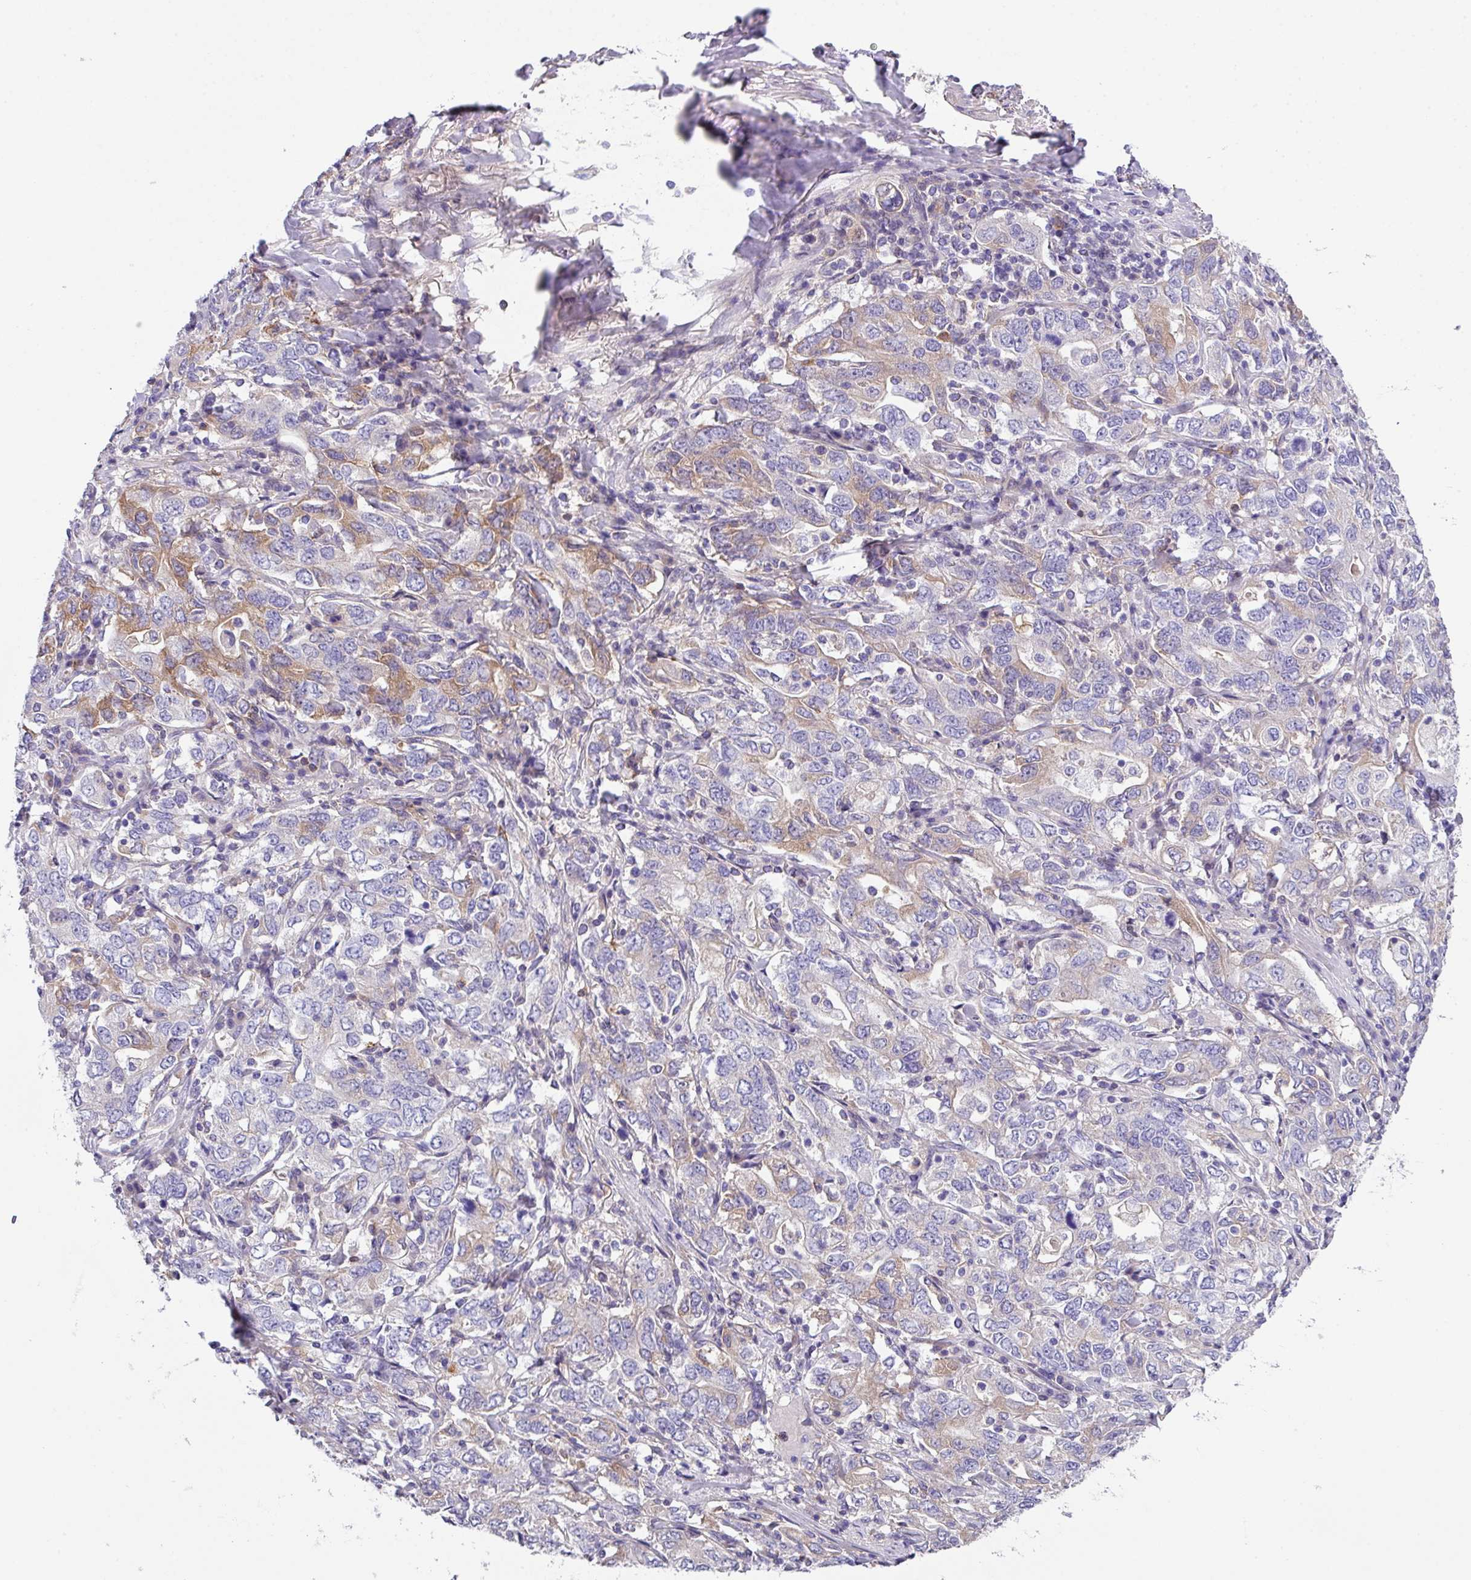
{"staining": {"intensity": "moderate", "quantity": "<25%", "location": "cytoplasmic/membranous"}, "tissue": "stomach cancer", "cell_type": "Tumor cells", "image_type": "cancer", "snomed": [{"axis": "morphology", "description": "Adenocarcinoma, NOS"}, {"axis": "topography", "description": "Stomach, upper"}, {"axis": "topography", "description": "Stomach"}], "caption": "Protein staining displays moderate cytoplasmic/membranous positivity in about <25% of tumor cells in stomach cancer (adenocarcinoma).", "gene": "DNAL1", "patient": {"sex": "male", "age": 62}}